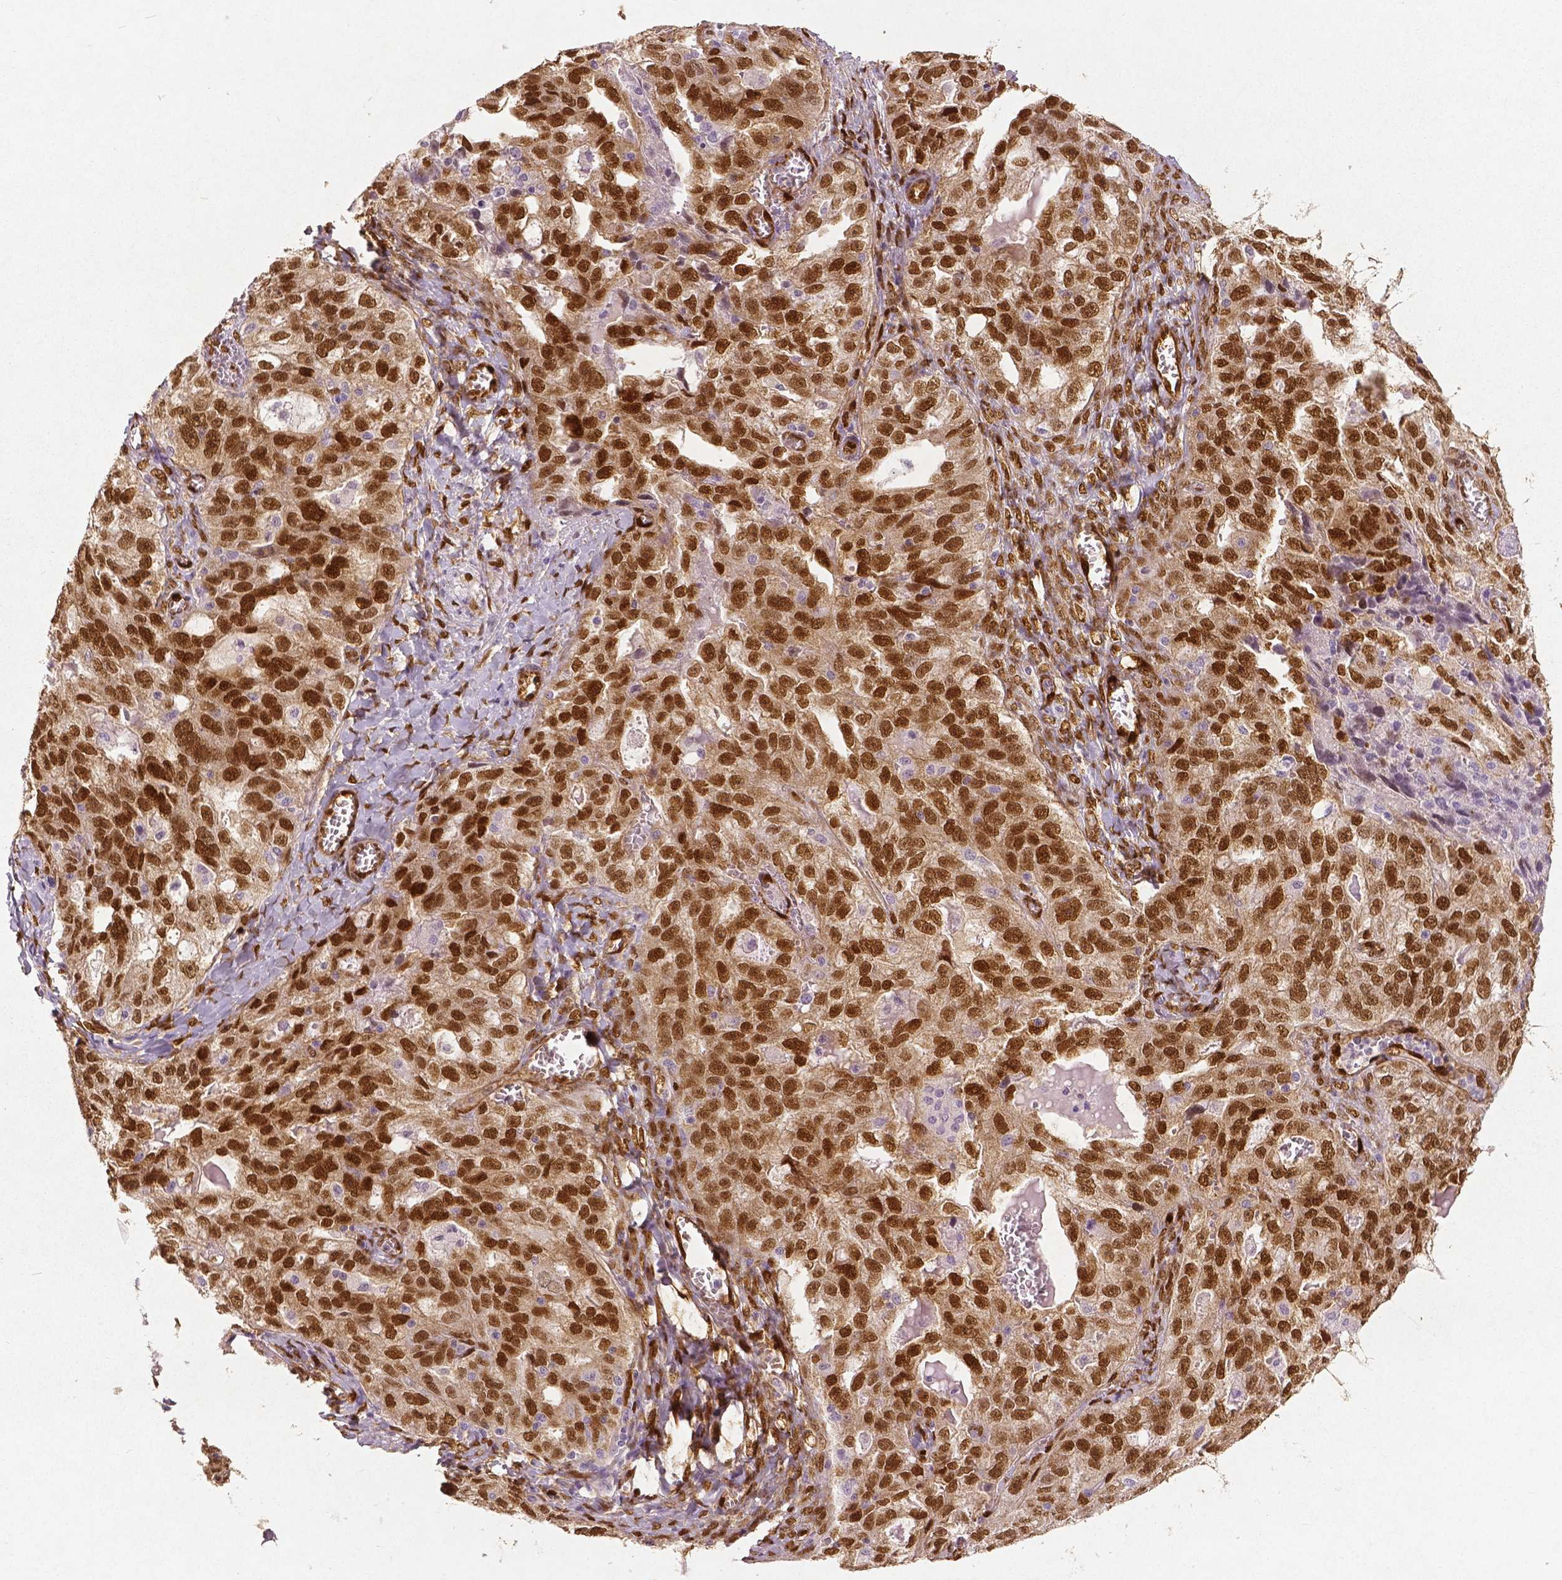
{"staining": {"intensity": "moderate", "quantity": ">75%", "location": "cytoplasmic/membranous,nuclear"}, "tissue": "ovarian cancer", "cell_type": "Tumor cells", "image_type": "cancer", "snomed": [{"axis": "morphology", "description": "Cystadenocarcinoma, serous, NOS"}, {"axis": "topography", "description": "Ovary"}], "caption": "A histopathology image of human serous cystadenocarcinoma (ovarian) stained for a protein displays moderate cytoplasmic/membranous and nuclear brown staining in tumor cells.", "gene": "WWTR1", "patient": {"sex": "female", "age": 51}}